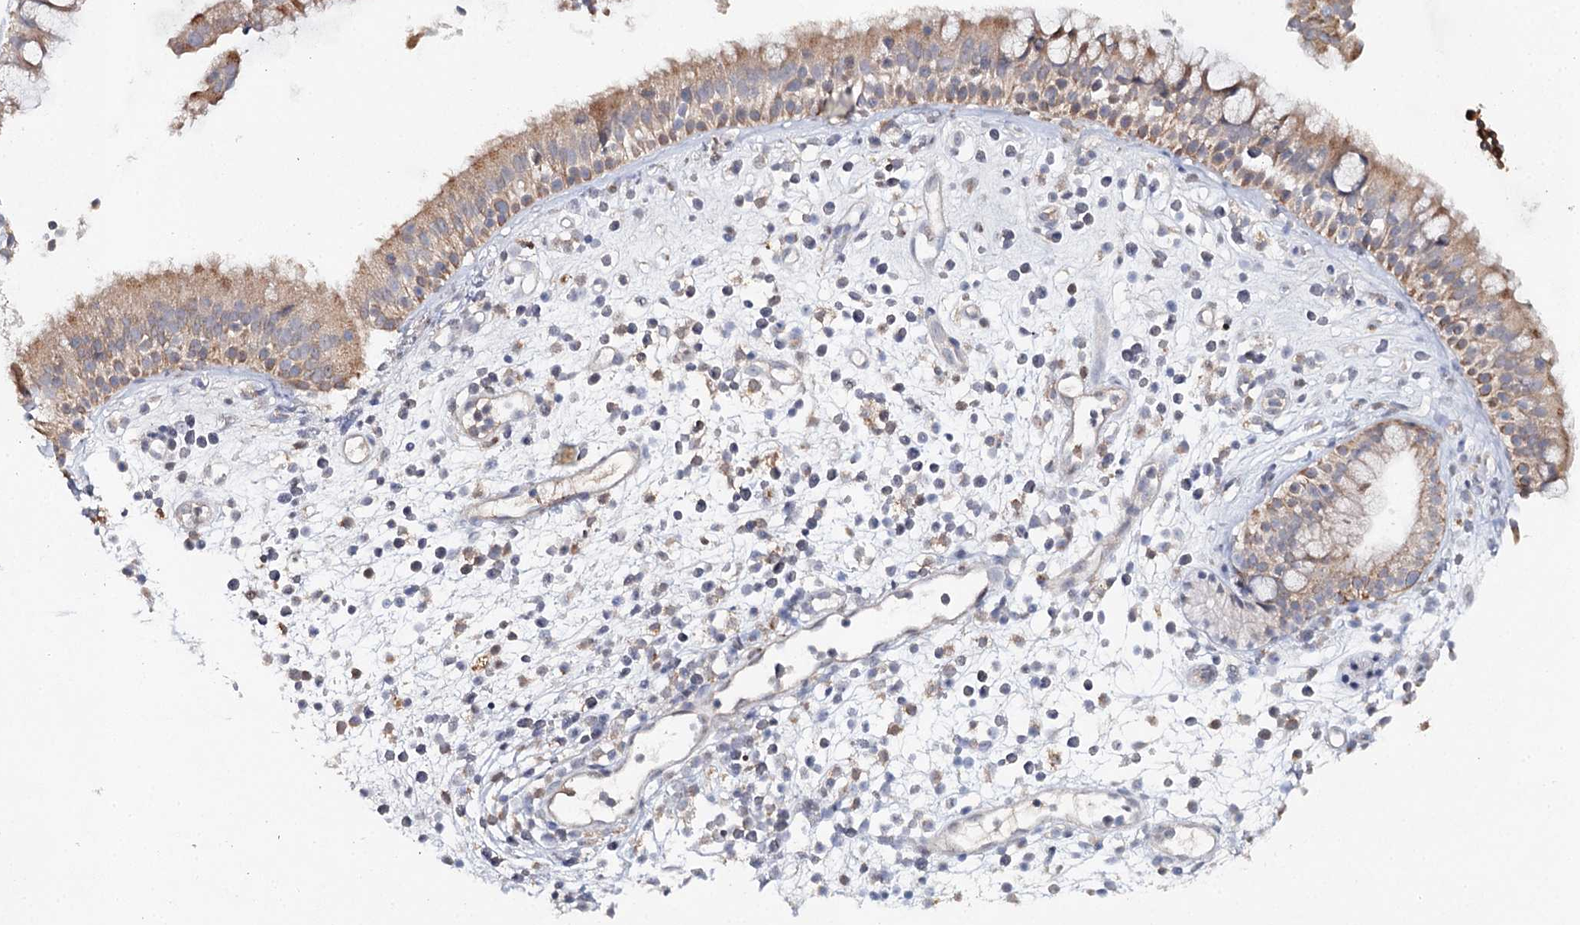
{"staining": {"intensity": "weak", "quantity": ">75%", "location": "cytoplasmic/membranous"}, "tissue": "nasopharynx", "cell_type": "Respiratory epithelial cells", "image_type": "normal", "snomed": [{"axis": "morphology", "description": "Normal tissue, NOS"}, {"axis": "morphology", "description": "Inflammation, NOS"}, {"axis": "topography", "description": "Nasopharynx"}], "caption": "A micrograph of human nasopharynx stained for a protein displays weak cytoplasmic/membranous brown staining in respiratory epithelial cells. (DAB (3,3'-diaminobenzidine) = brown stain, brightfield microscopy at high magnification).", "gene": "SLC41A2", "patient": {"sex": "male", "age": 29}}